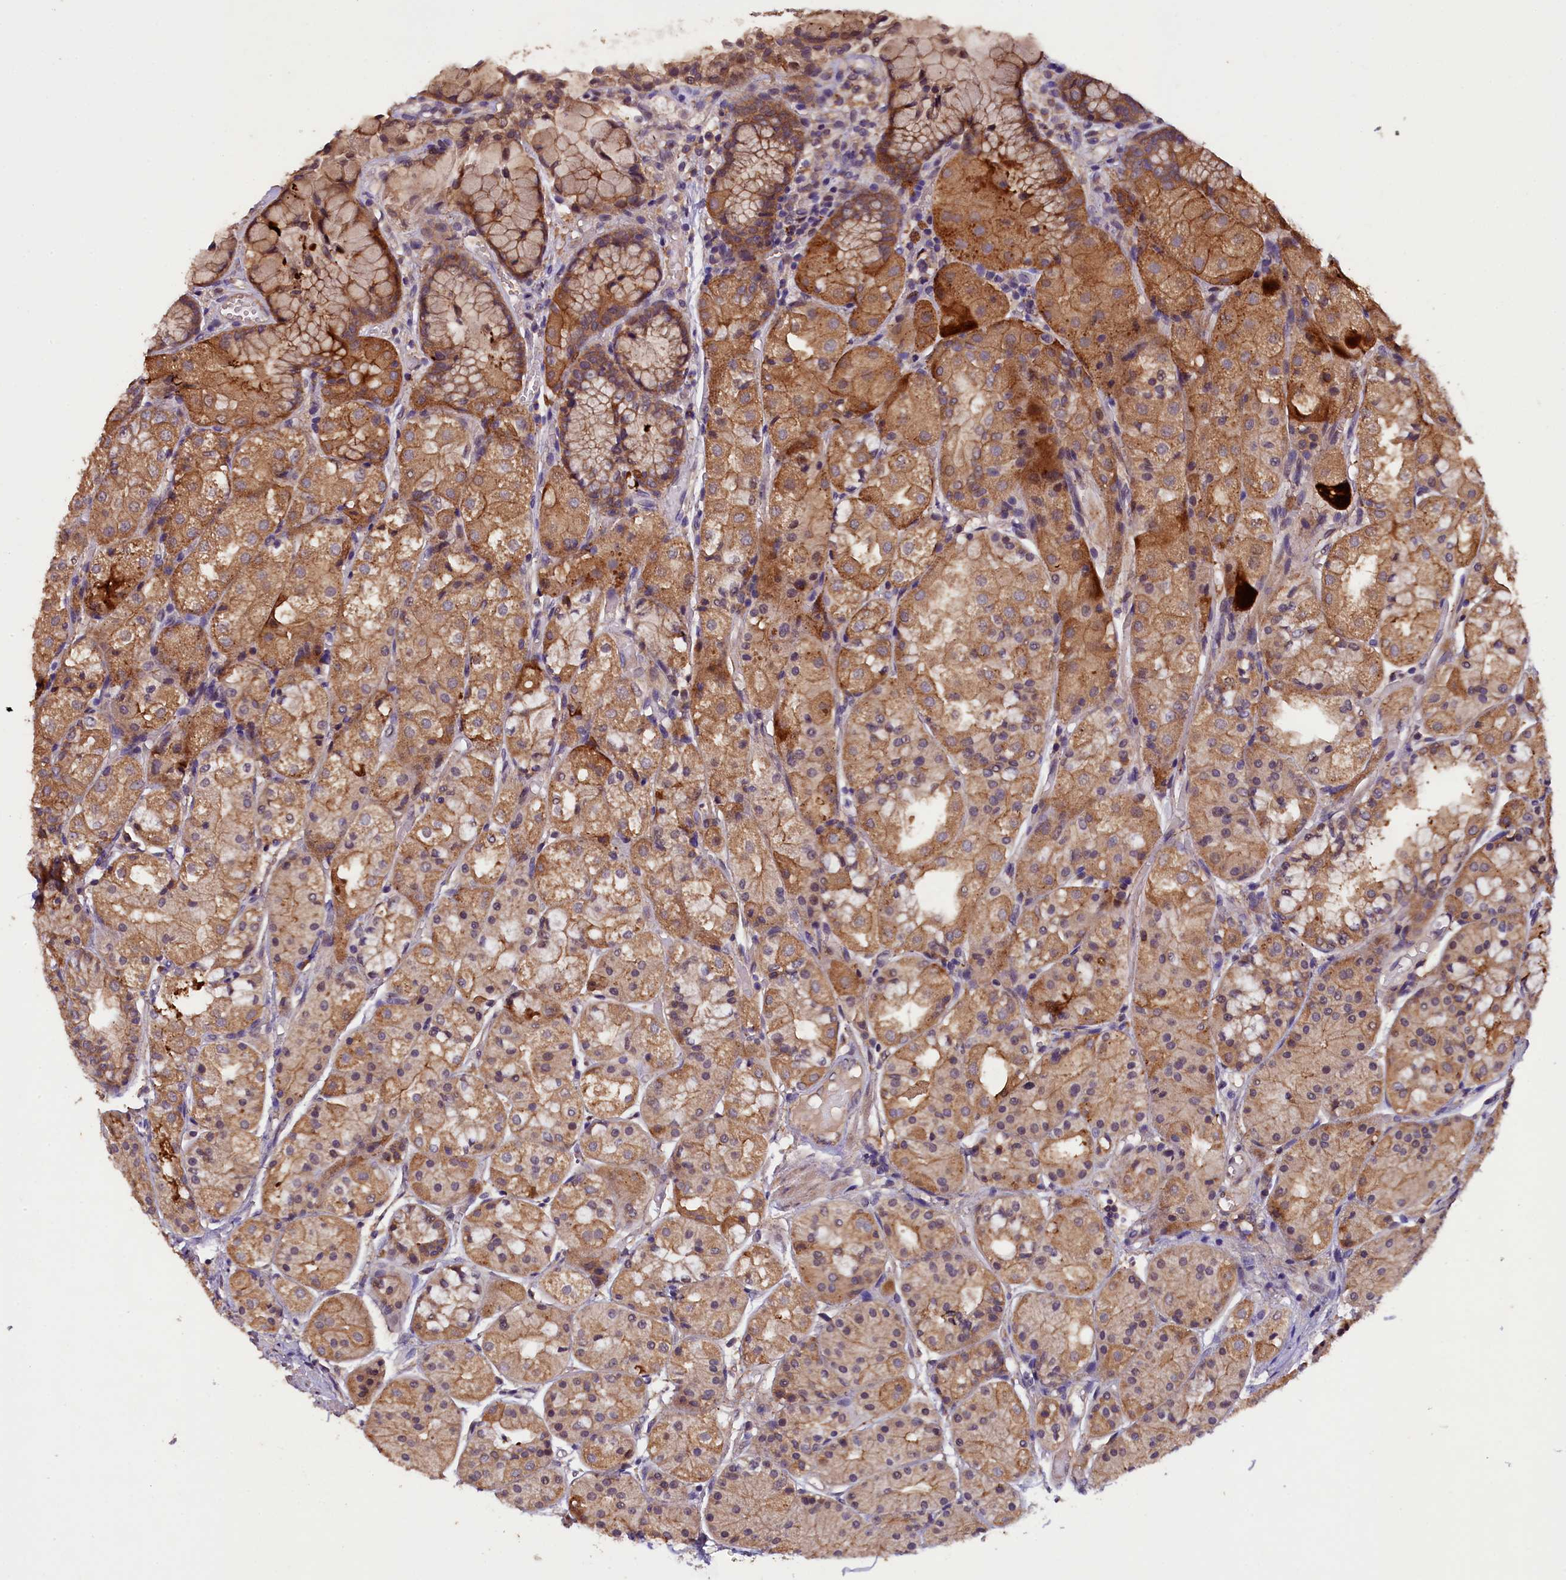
{"staining": {"intensity": "moderate", "quantity": ">75%", "location": "cytoplasmic/membranous"}, "tissue": "stomach", "cell_type": "Glandular cells", "image_type": "normal", "snomed": [{"axis": "morphology", "description": "Normal tissue, NOS"}, {"axis": "topography", "description": "Stomach, upper"}], "caption": "Immunohistochemistry (IHC) image of normal stomach: stomach stained using immunohistochemistry displays medium levels of moderate protein expression localized specifically in the cytoplasmic/membranous of glandular cells, appearing as a cytoplasmic/membranous brown color.", "gene": "PLXNB1", "patient": {"sex": "male", "age": 72}}